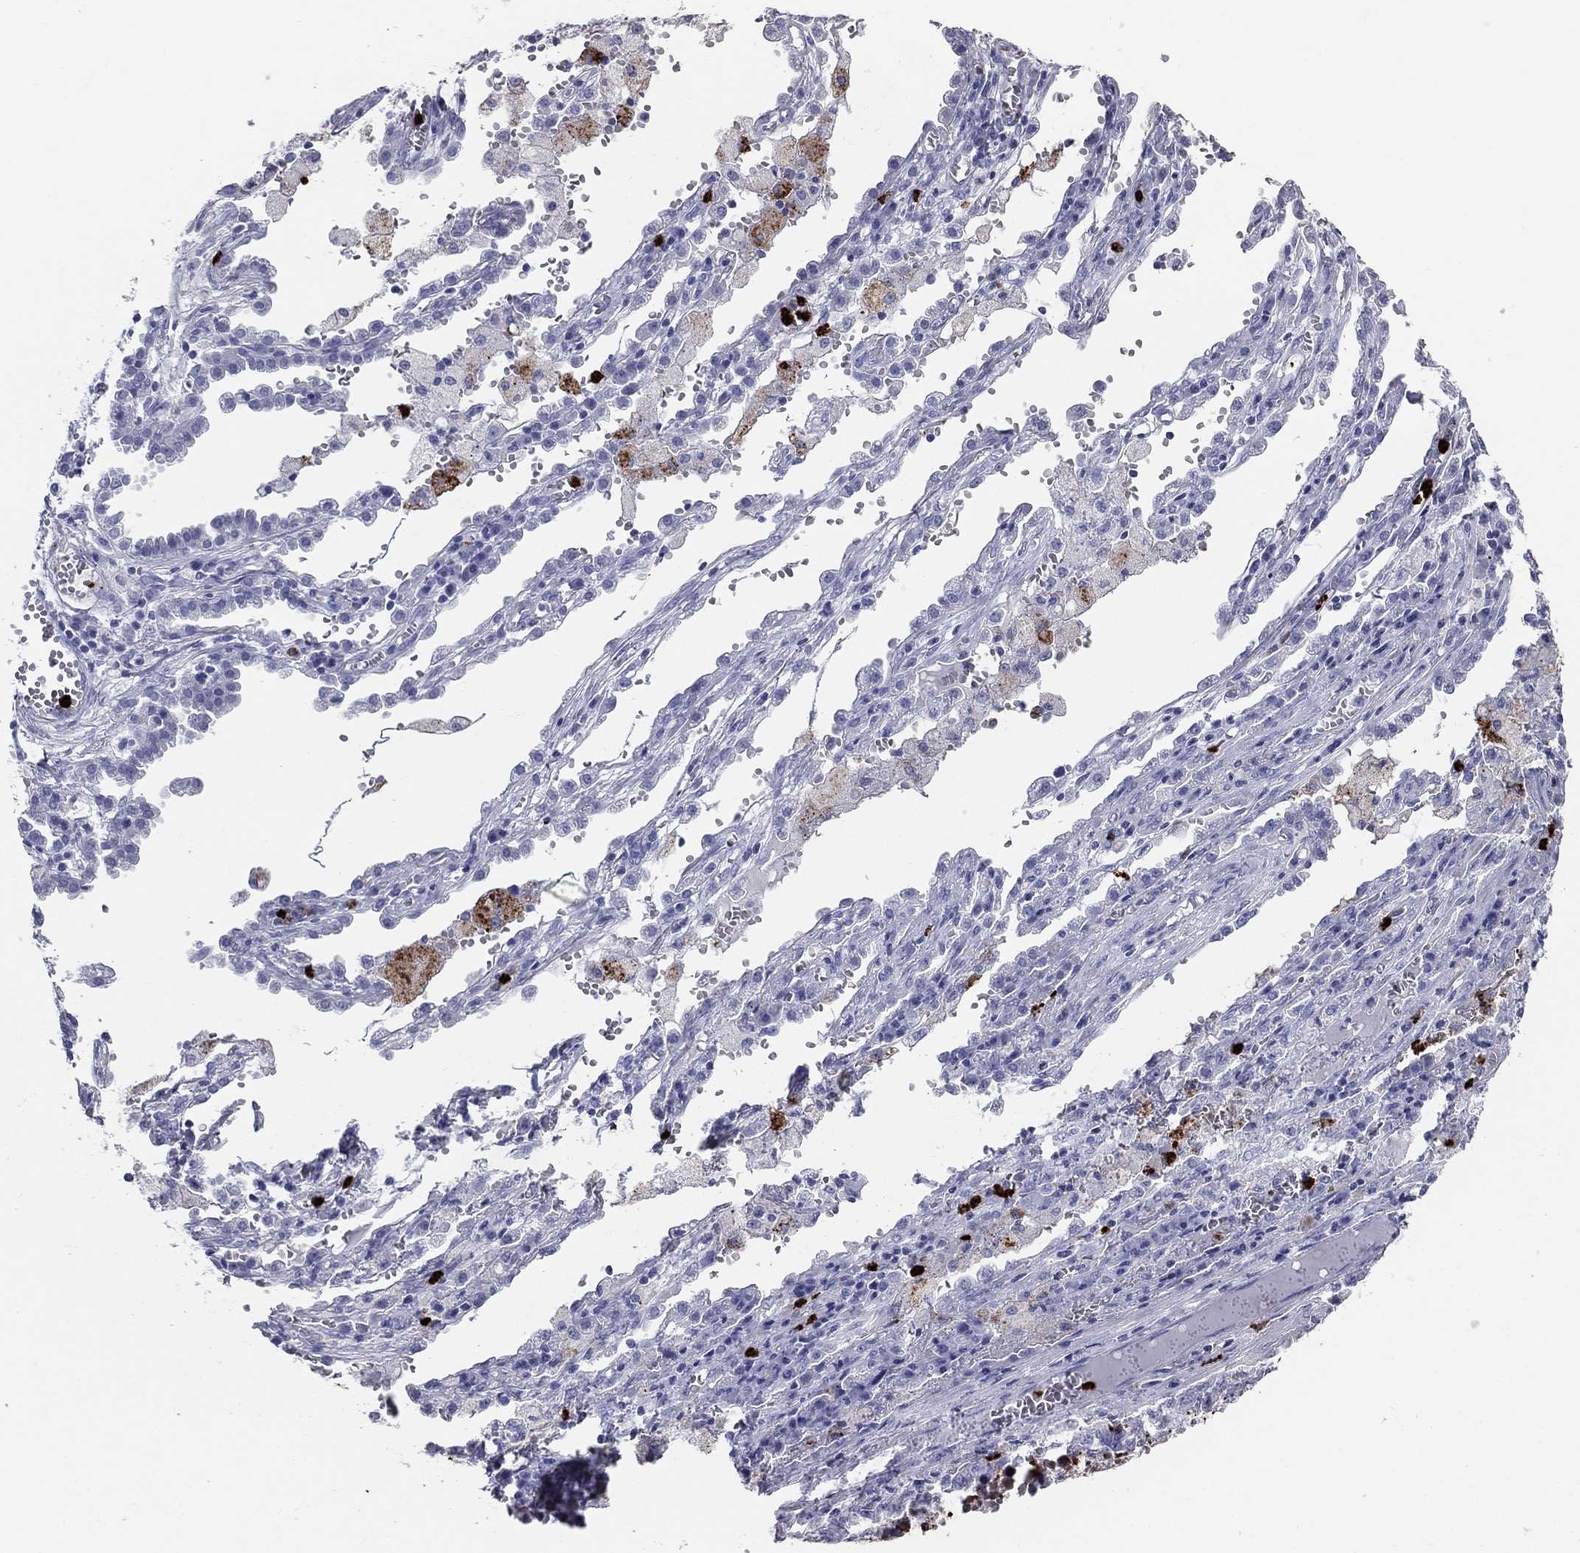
{"staining": {"intensity": "negative", "quantity": "none", "location": "none"}, "tissue": "lung cancer", "cell_type": "Tumor cells", "image_type": "cancer", "snomed": [{"axis": "morphology", "description": "Adenocarcinoma, NOS"}, {"axis": "topography", "description": "Lung"}], "caption": "Tumor cells are negative for protein expression in human lung cancer.", "gene": "AZU1", "patient": {"sex": "male", "age": 57}}